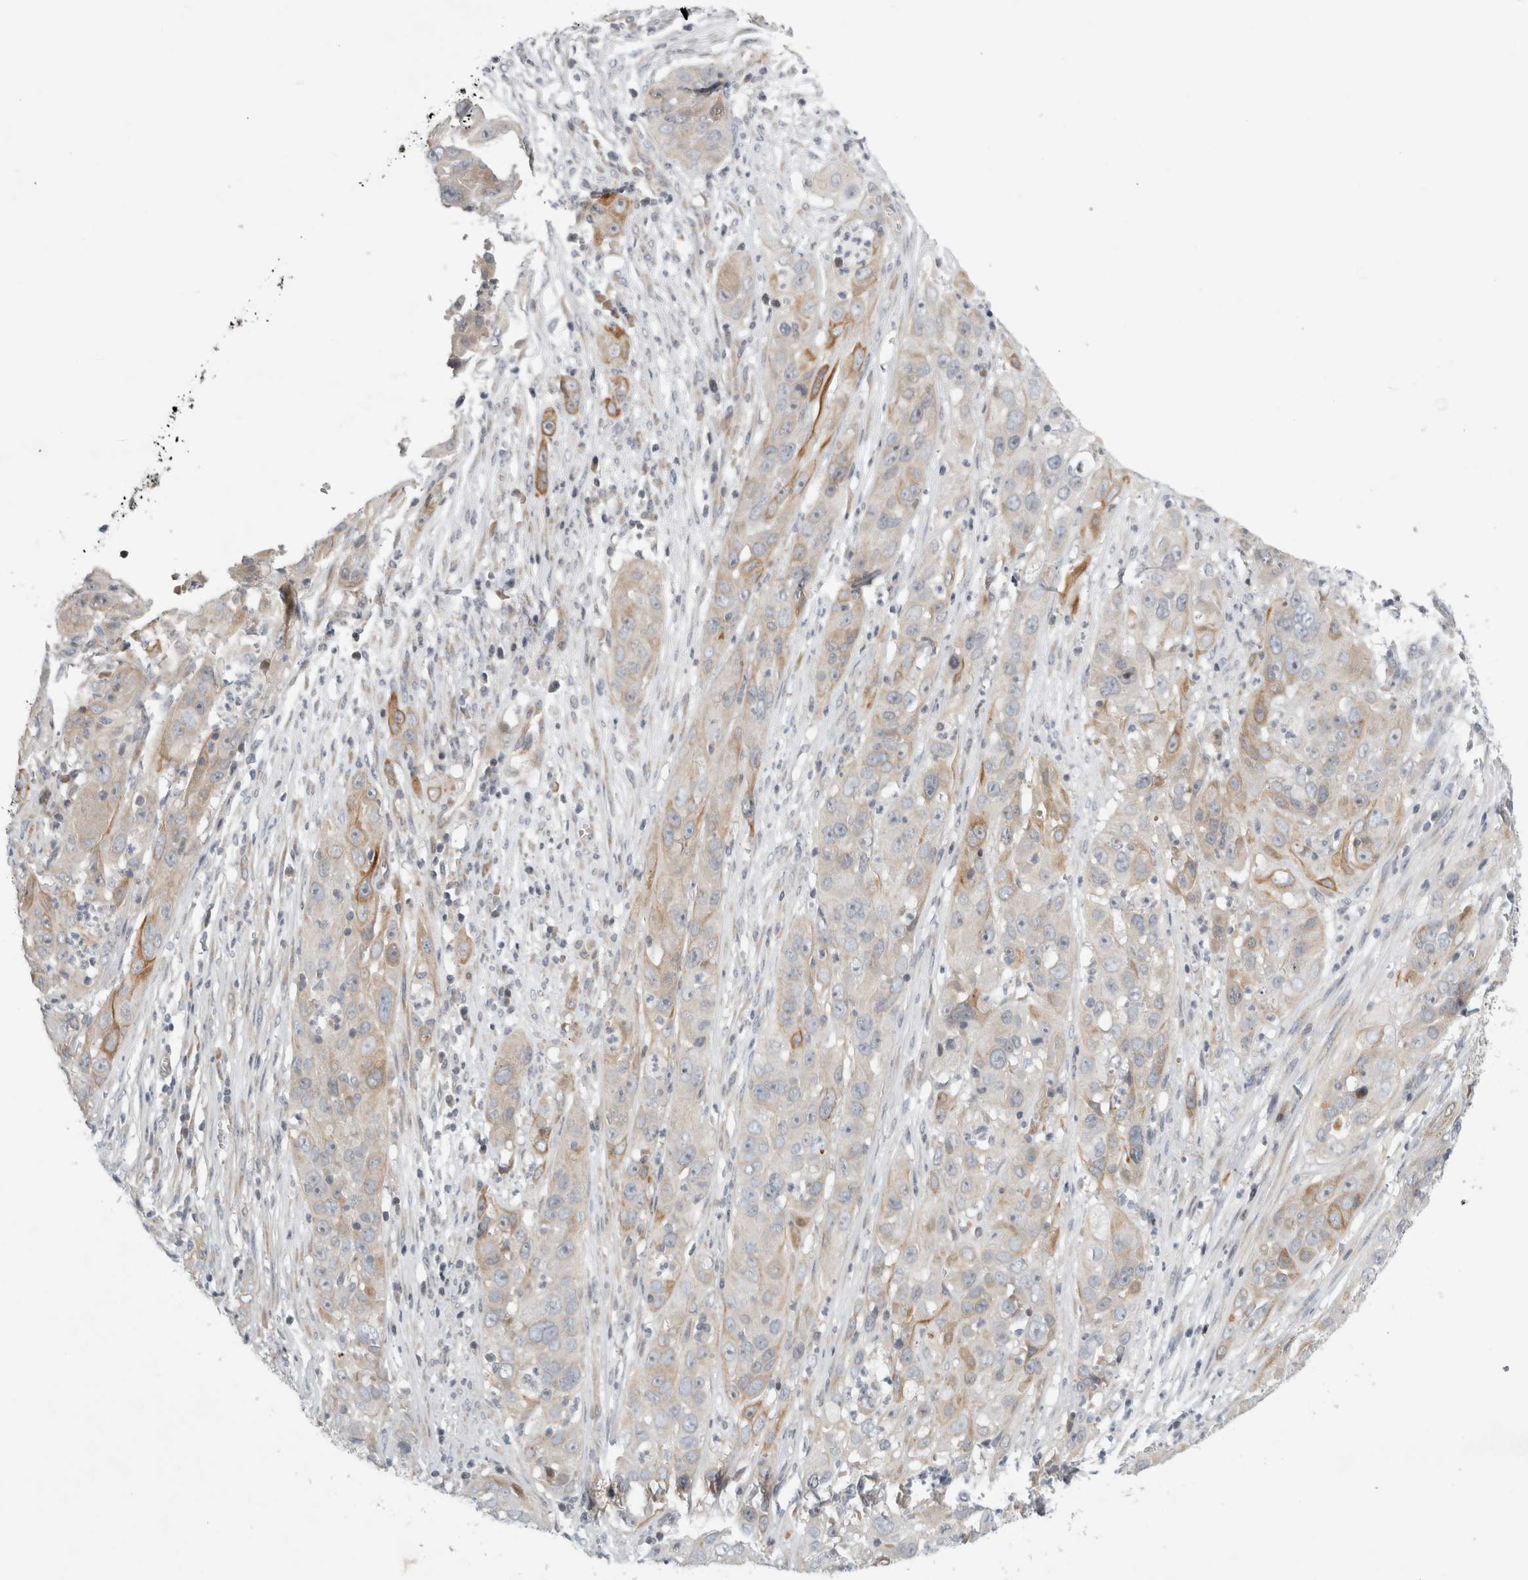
{"staining": {"intensity": "weak", "quantity": "<25%", "location": "cytoplasmic/membranous"}, "tissue": "cervical cancer", "cell_type": "Tumor cells", "image_type": "cancer", "snomed": [{"axis": "morphology", "description": "Squamous cell carcinoma, NOS"}, {"axis": "topography", "description": "Cervix"}], "caption": "IHC micrograph of human cervical cancer (squamous cell carcinoma) stained for a protein (brown), which shows no expression in tumor cells. The staining was performed using DAB (3,3'-diaminobenzidine) to visualize the protein expression in brown, while the nuclei were stained in blue with hematoxylin (Magnification: 20x).", "gene": "UTP25", "patient": {"sex": "female", "age": 32}}